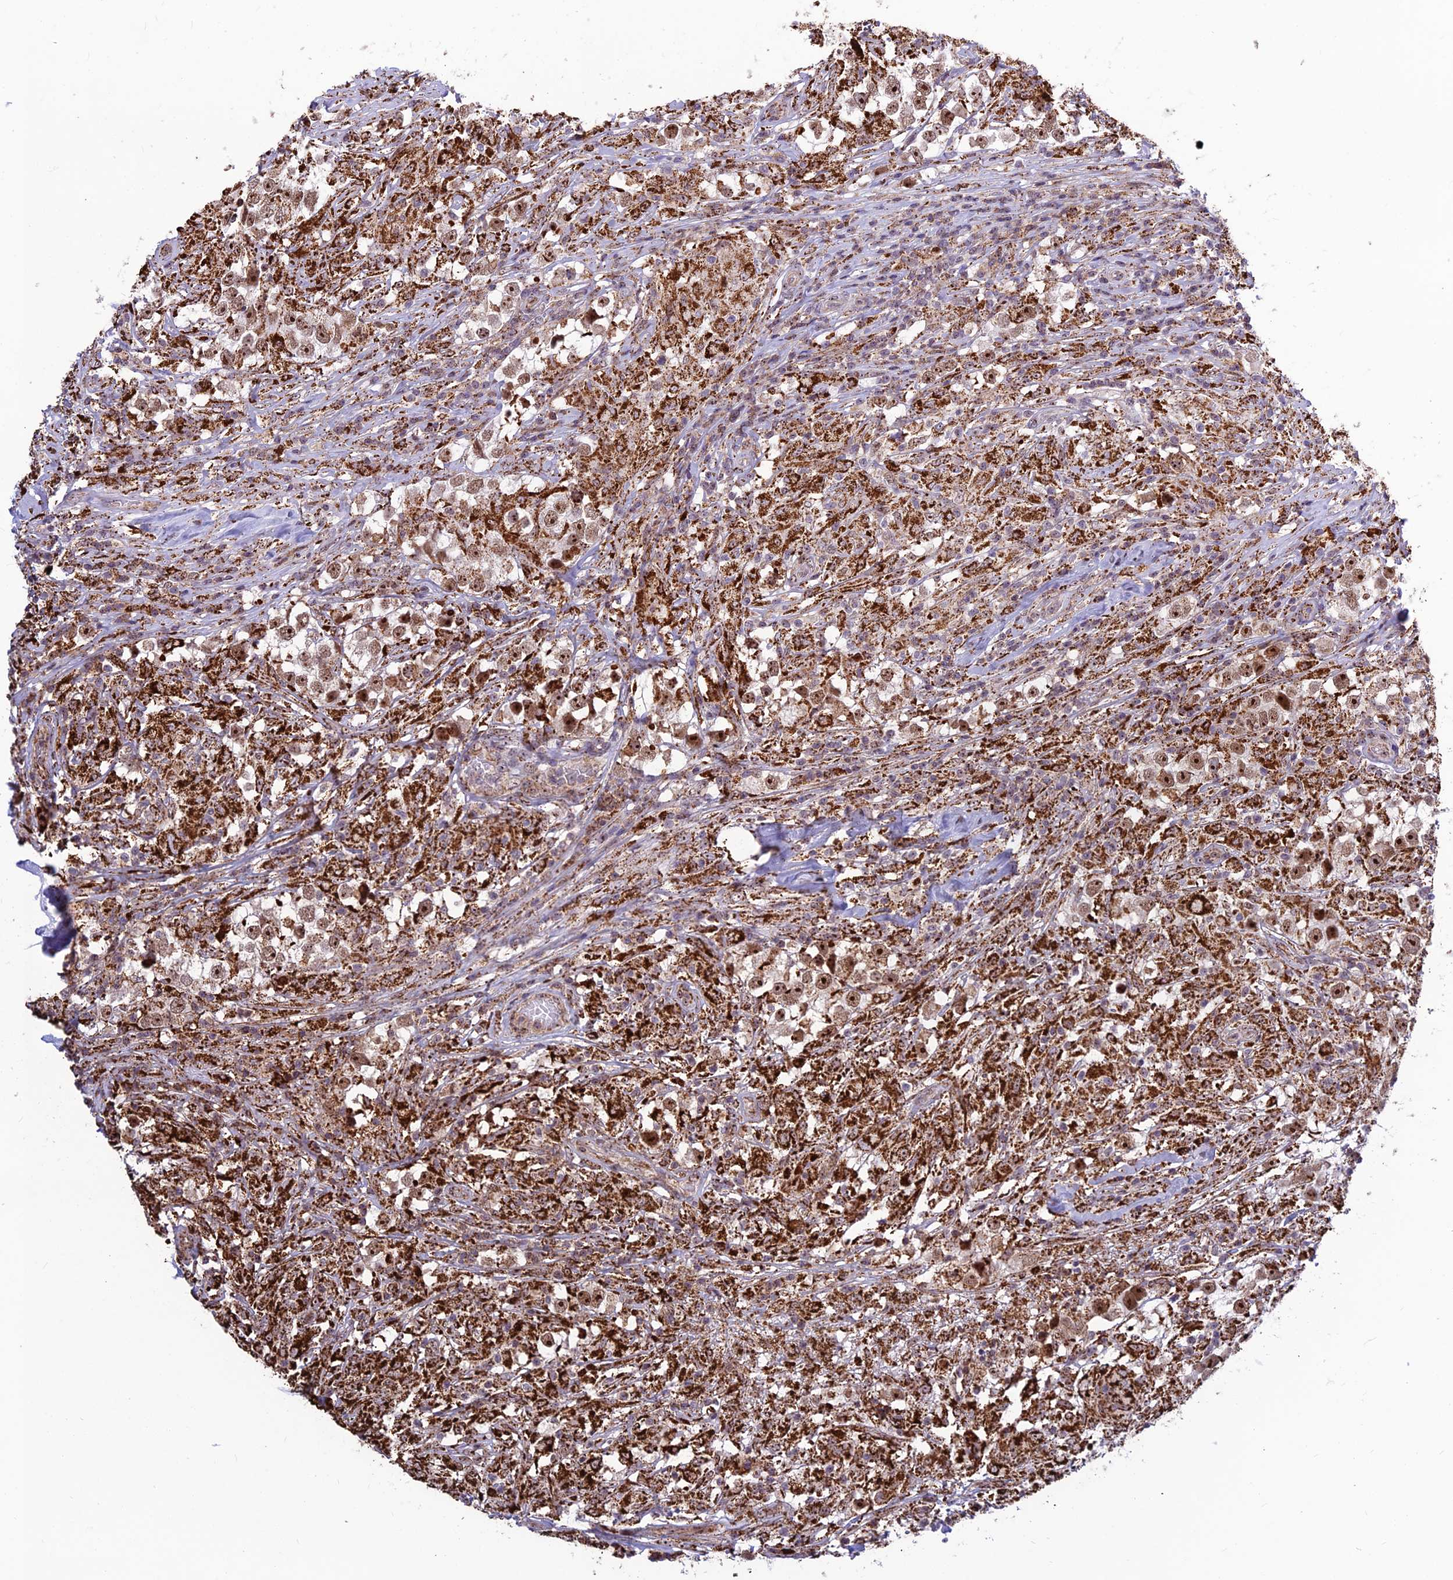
{"staining": {"intensity": "strong", "quantity": ">75%", "location": "cytoplasmic/membranous,nuclear"}, "tissue": "testis cancer", "cell_type": "Tumor cells", "image_type": "cancer", "snomed": [{"axis": "morphology", "description": "Seminoma, NOS"}, {"axis": "topography", "description": "Testis"}], "caption": "This is a photomicrograph of immunohistochemistry staining of testis cancer, which shows strong expression in the cytoplasmic/membranous and nuclear of tumor cells.", "gene": "POLR1G", "patient": {"sex": "male", "age": 46}}